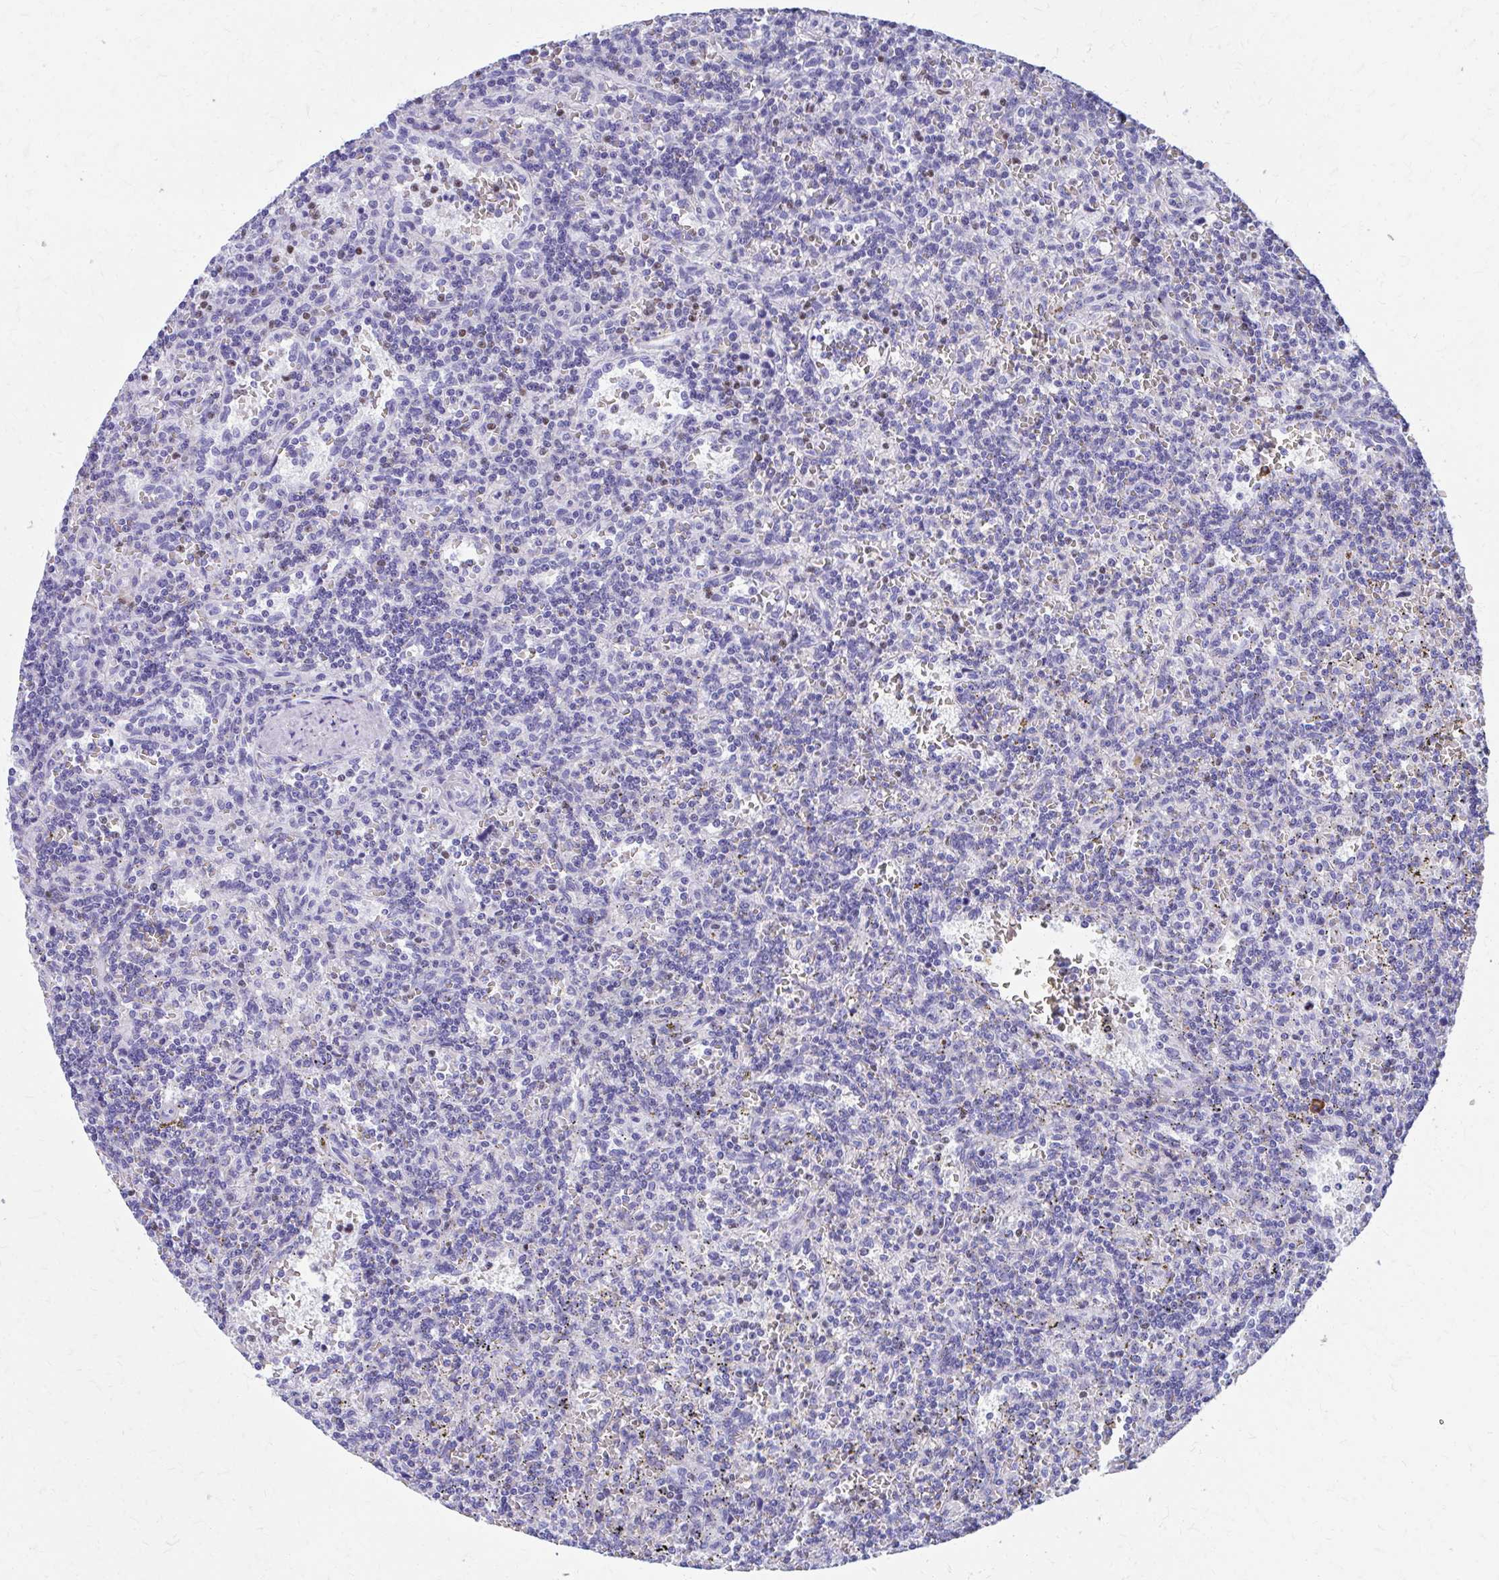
{"staining": {"intensity": "negative", "quantity": "none", "location": "none"}, "tissue": "lymphoma", "cell_type": "Tumor cells", "image_type": "cancer", "snomed": [{"axis": "morphology", "description": "Malignant lymphoma, non-Hodgkin's type, Low grade"}, {"axis": "topography", "description": "Spleen"}], "caption": "An image of human lymphoma is negative for staining in tumor cells.", "gene": "RUNX3", "patient": {"sex": "male", "age": 73}}